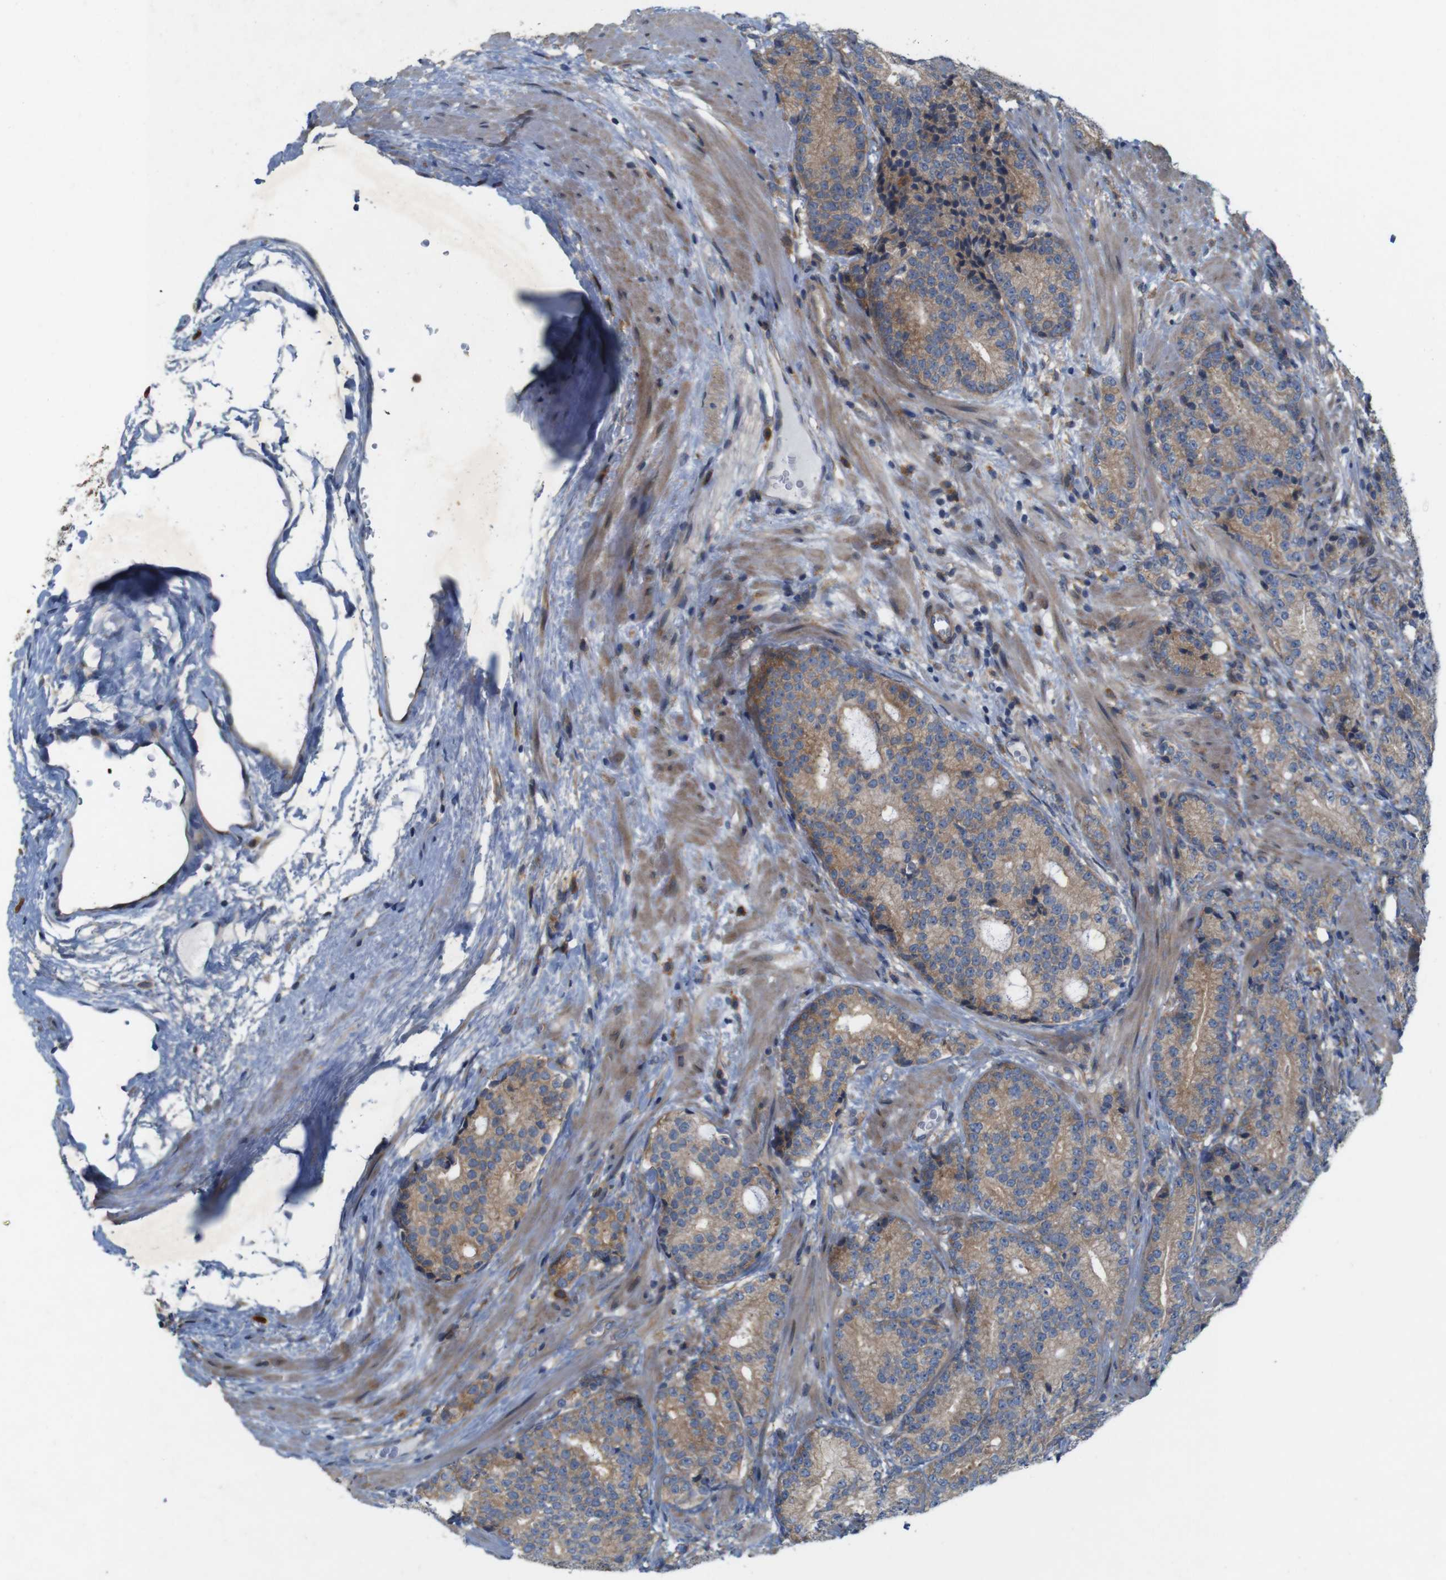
{"staining": {"intensity": "moderate", "quantity": ">75%", "location": "cytoplasmic/membranous"}, "tissue": "prostate cancer", "cell_type": "Tumor cells", "image_type": "cancer", "snomed": [{"axis": "morphology", "description": "Adenocarcinoma, High grade"}, {"axis": "topography", "description": "Prostate"}], "caption": "DAB (3,3'-diaminobenzidine) immunohistochemical staining of prostate adenocarcinoma (high-grade) demonstrates moderate cytoplasmic/membranous protein positivity in approximately >75% of tumor cells.", "gene": "SIGLEC8", "patient": {"sex": "male", "age": 61}}